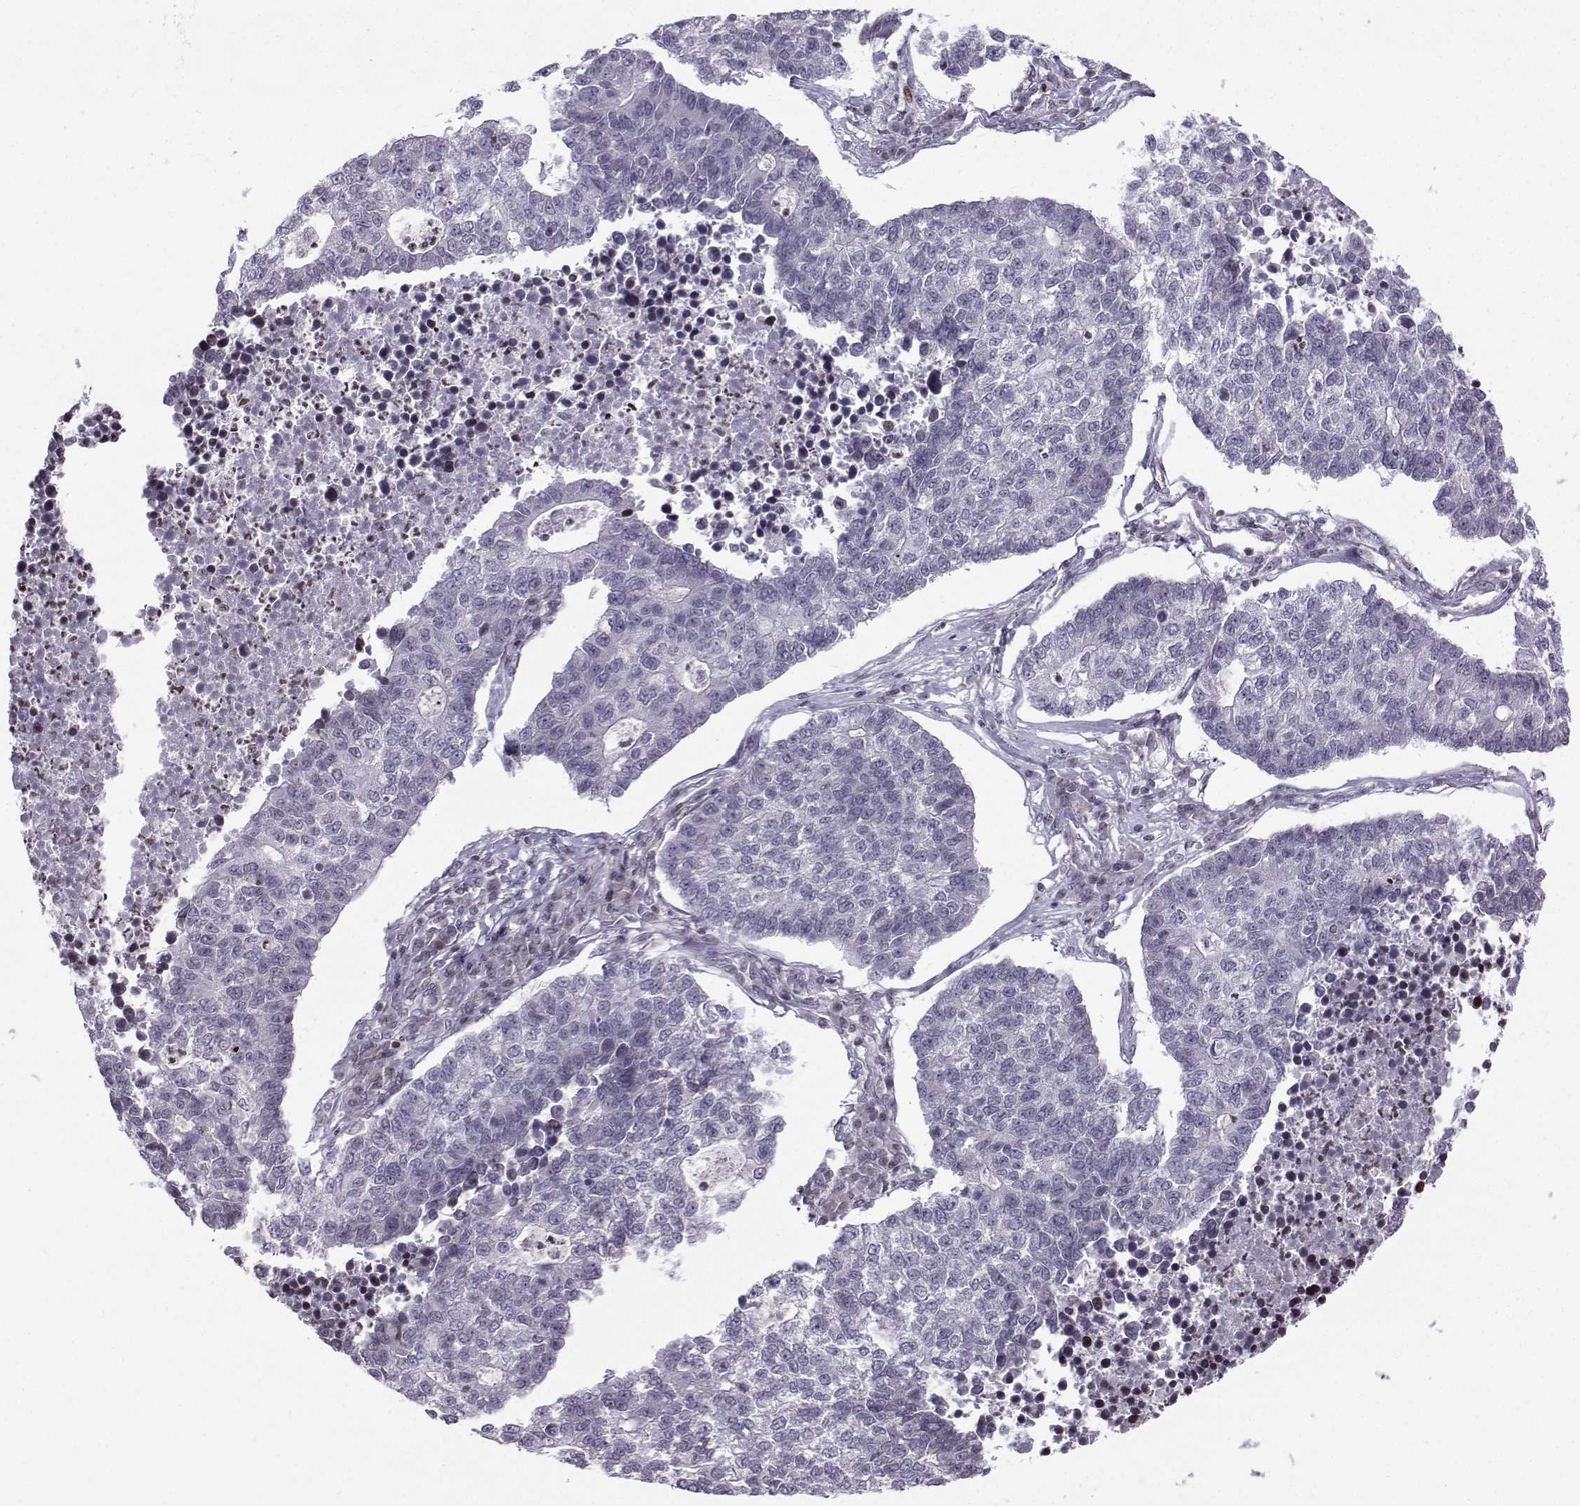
{"staining": {"intensity": "negative", "quantity": "none", "location": "none"}, "tissue": "lung cancer", "cell_type": "Tumor cells", "image_type": "cancer", "snomed": [{"axis": "morphology", "description": "Adenocarcinoma, NOS"}, {"axis": "topography", "description": "Lung"}], "caption": "An image of adenocarcinoma (lung) stained for a protein demonstrates no brown staining in tumor cells.", "gene": "ZNF19", "patient": {"sex": "male", "age": 57}}